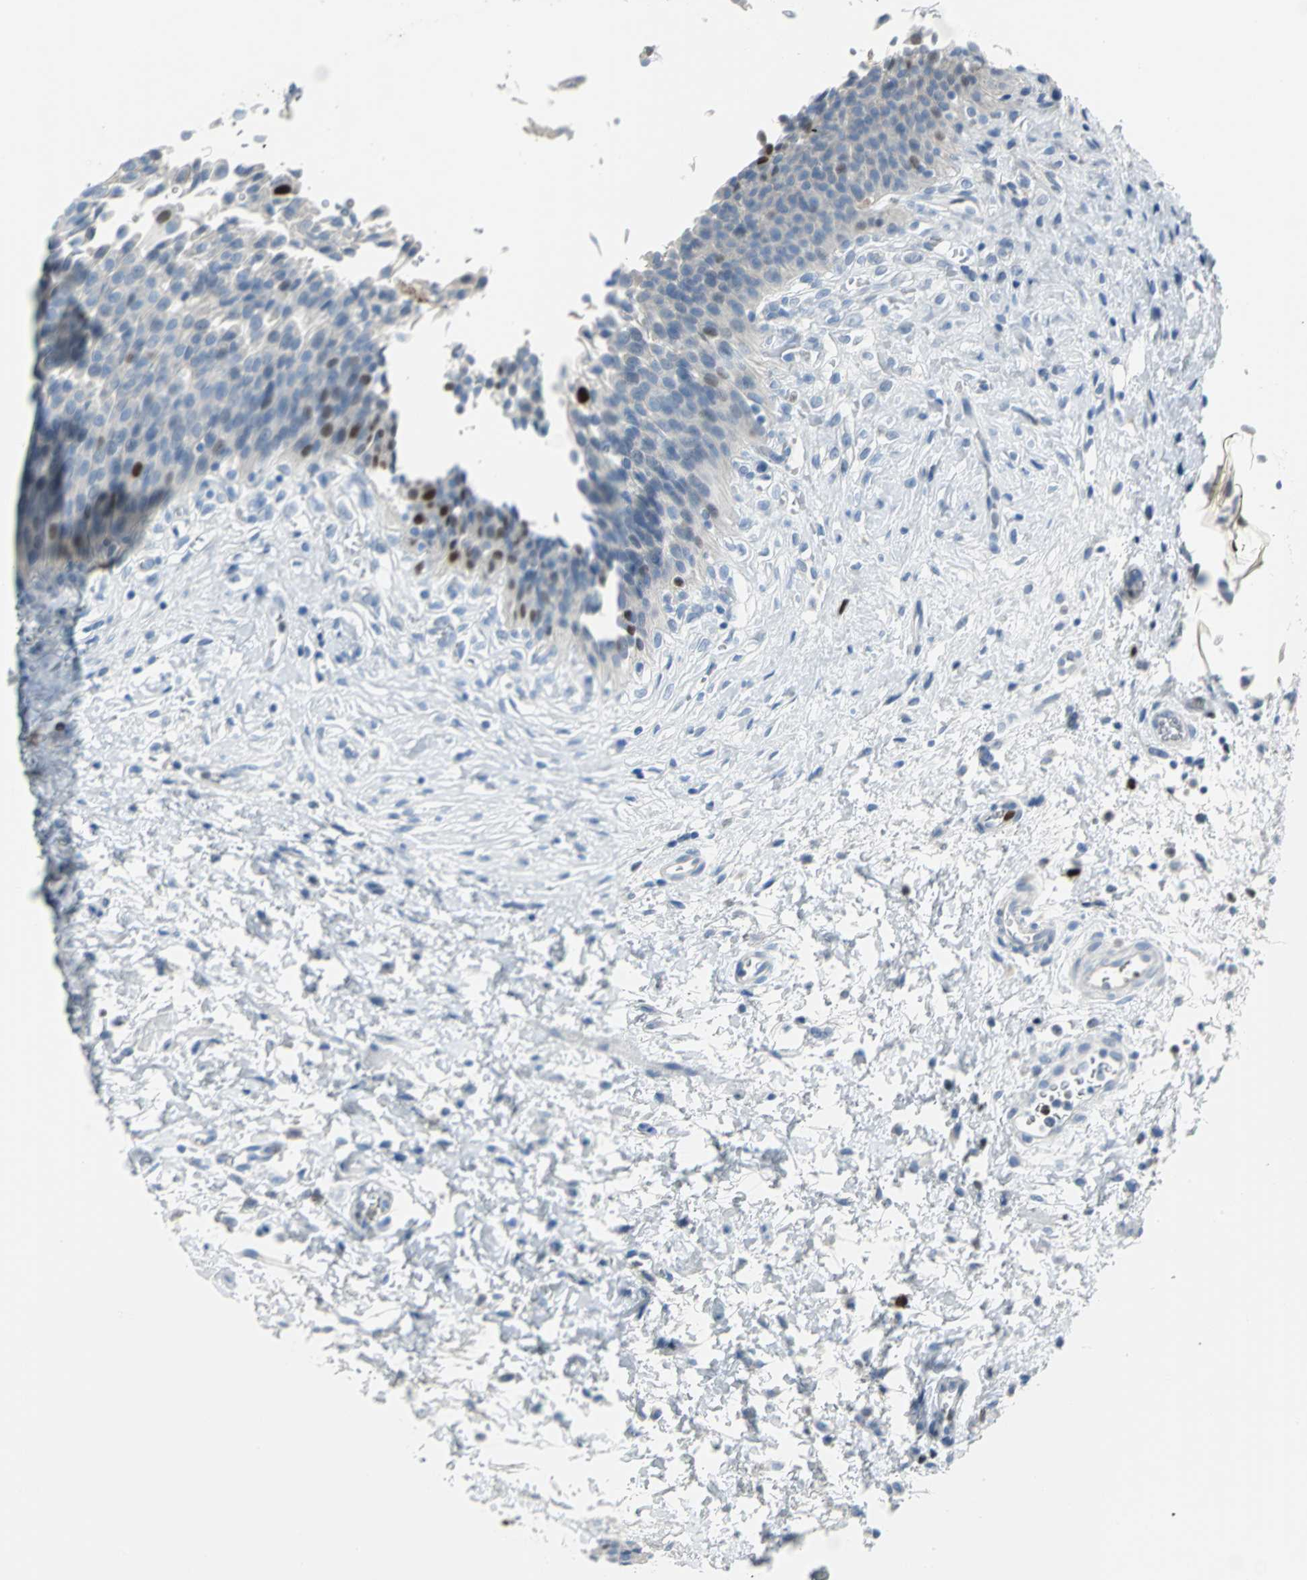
{"staining": {"intensity": "strong", "quantity": "25%-75%", "location": "nuclear"}, "tissue": "urinary bladder", "cell_type": "Urothelial cells", "image_type": "normal", "snomed": [{"axis": "morphology", "description": "Normal tissue, NOS"}, {"axis": "morphology", "description": "Dysplasia, NOS"}, {"axis": "topography", "description": "Urinary bladder"}], "caption": "Immunohistochemistry (IHC) (DAB) staining of benign human urinary bladder demonstrates strong nuclear protein staining in approximately 25%-75% of urothelial cells.", "gene": "MCM4", "patient": {"sex": "male", "age": 35}}